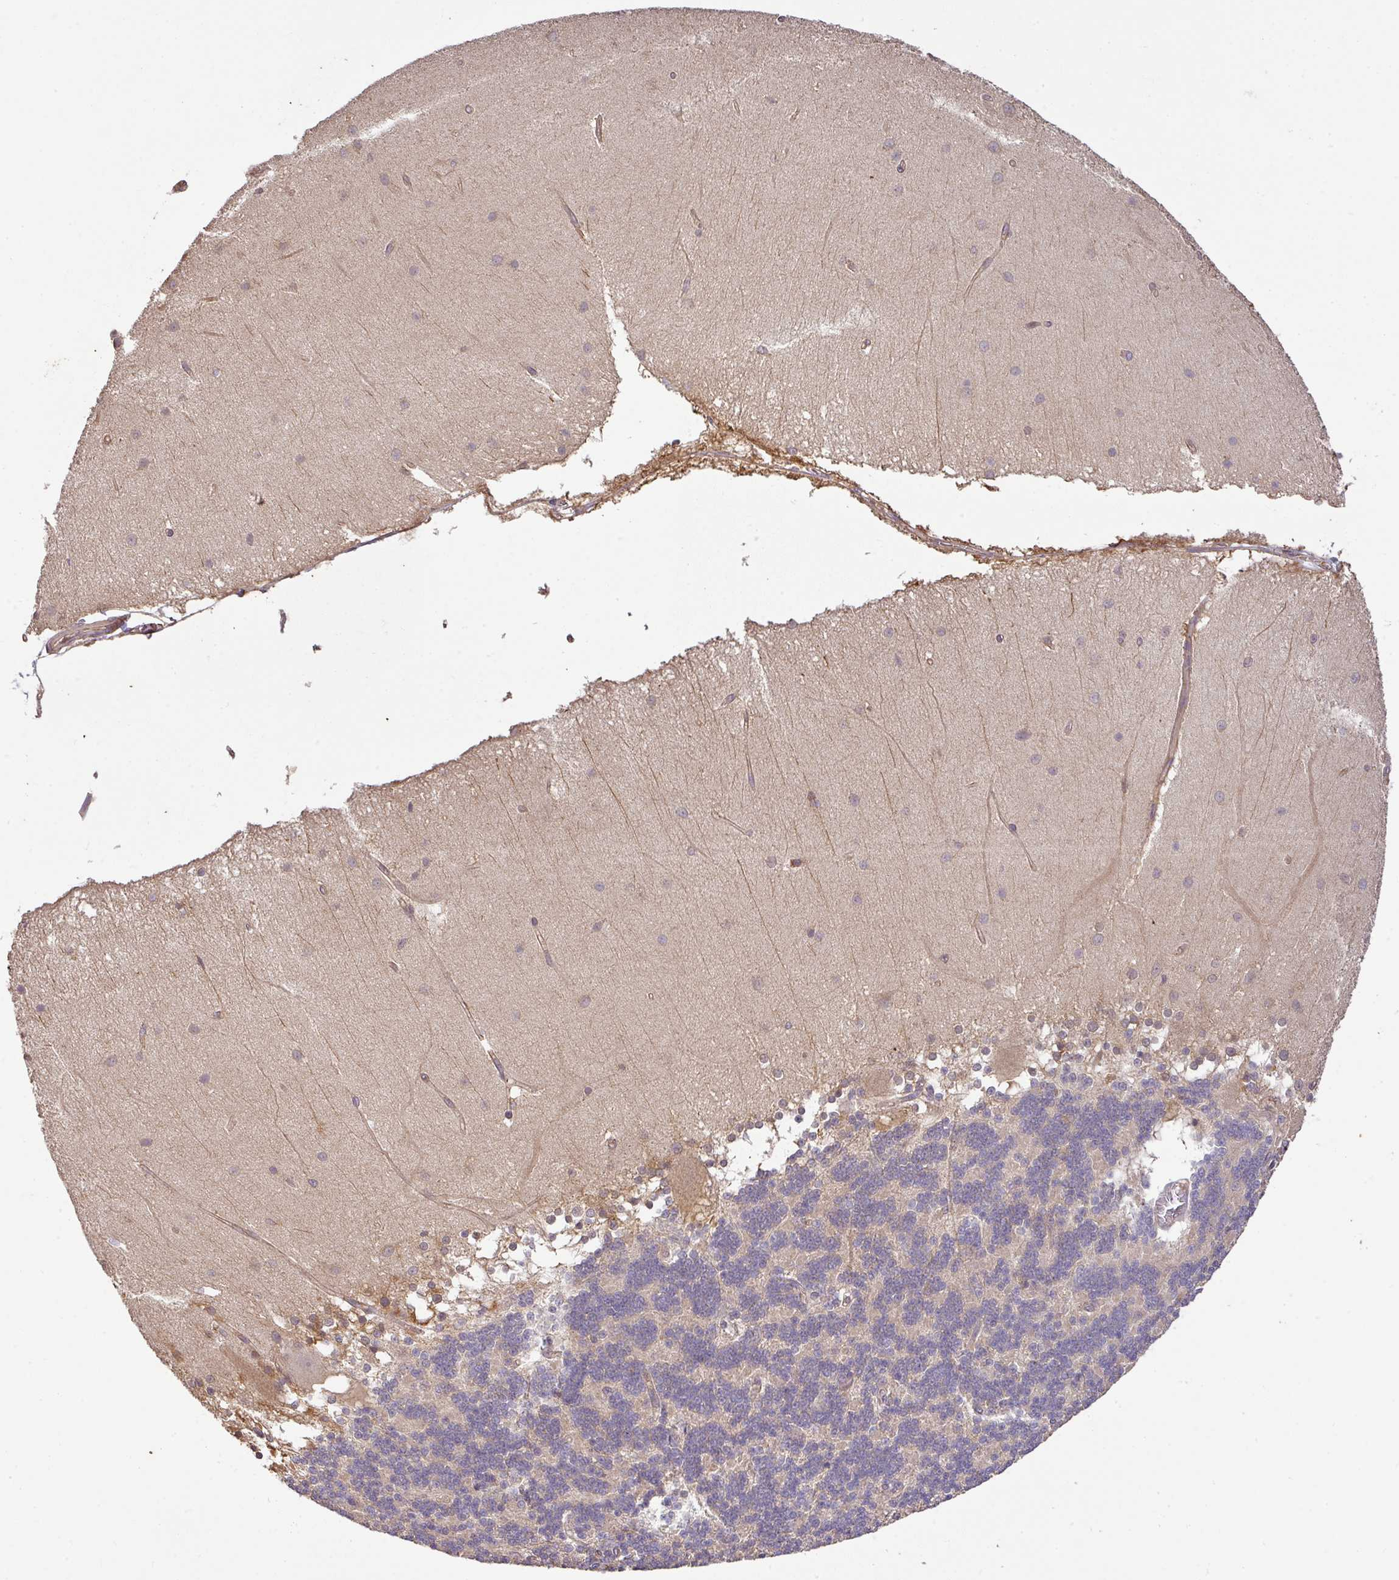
{"staining": {"intensity": "weak", "quantity": "25%-75%", "location": "cytoplasmic/membranous"}, "tissue": "cerebellum", "cell_type": "Cells in granular layer", "image_type": "normal", "snomed": [{"axis": "morphology", "description": "Normal tissue, NOS"}, {"axis": "topography", "description": "Cerebellum"}], "caption": "Benign cerebellum reveals weak cytoplasmic/membranous expression in about 25%-75% of cells in granular layer.", "gene": "GSPT1", "patient": {"sex": "female", "age": 54}}